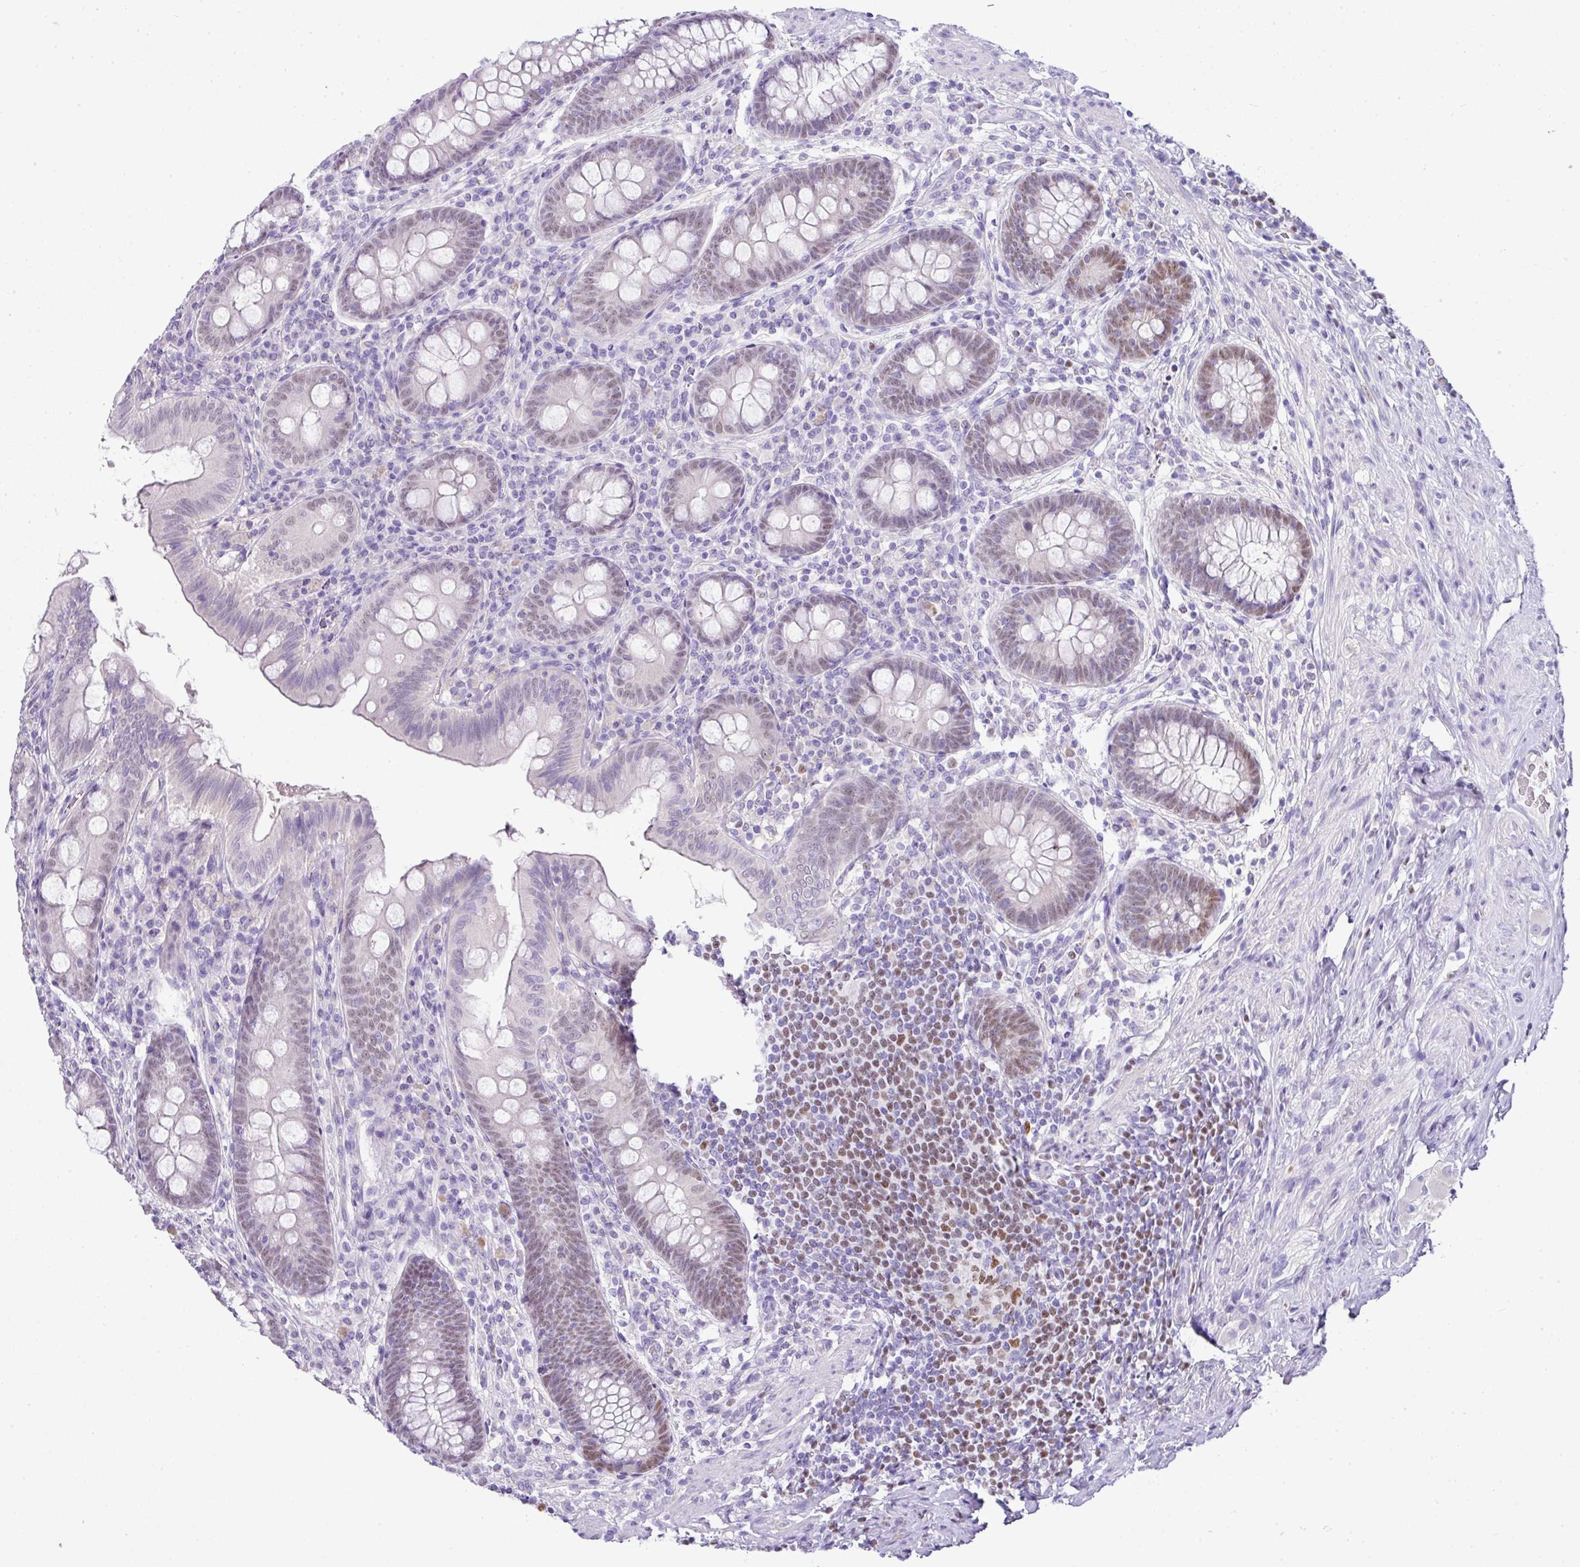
{"staining": {"intensity": "weak", "quantity": "25%-75%", "location": "nuclear"}, "tissue": "appendix", "cell_type": "Glandular cells", "image_type": "normal", "snomed": [{"axis": "morphology", "description": "Normal tissue, NOS"}, {"axis": "topography", "description": "Appendix"}], "caption": "A high-resolution micrograph shows immunohistochemistry staining of unremarkable appendix, which exhibits weak nuclear positivity in approximately 25%-75% of glandular cells.", "gene": "BCL11A", "patient": {"sex": "male", "age": 71}}